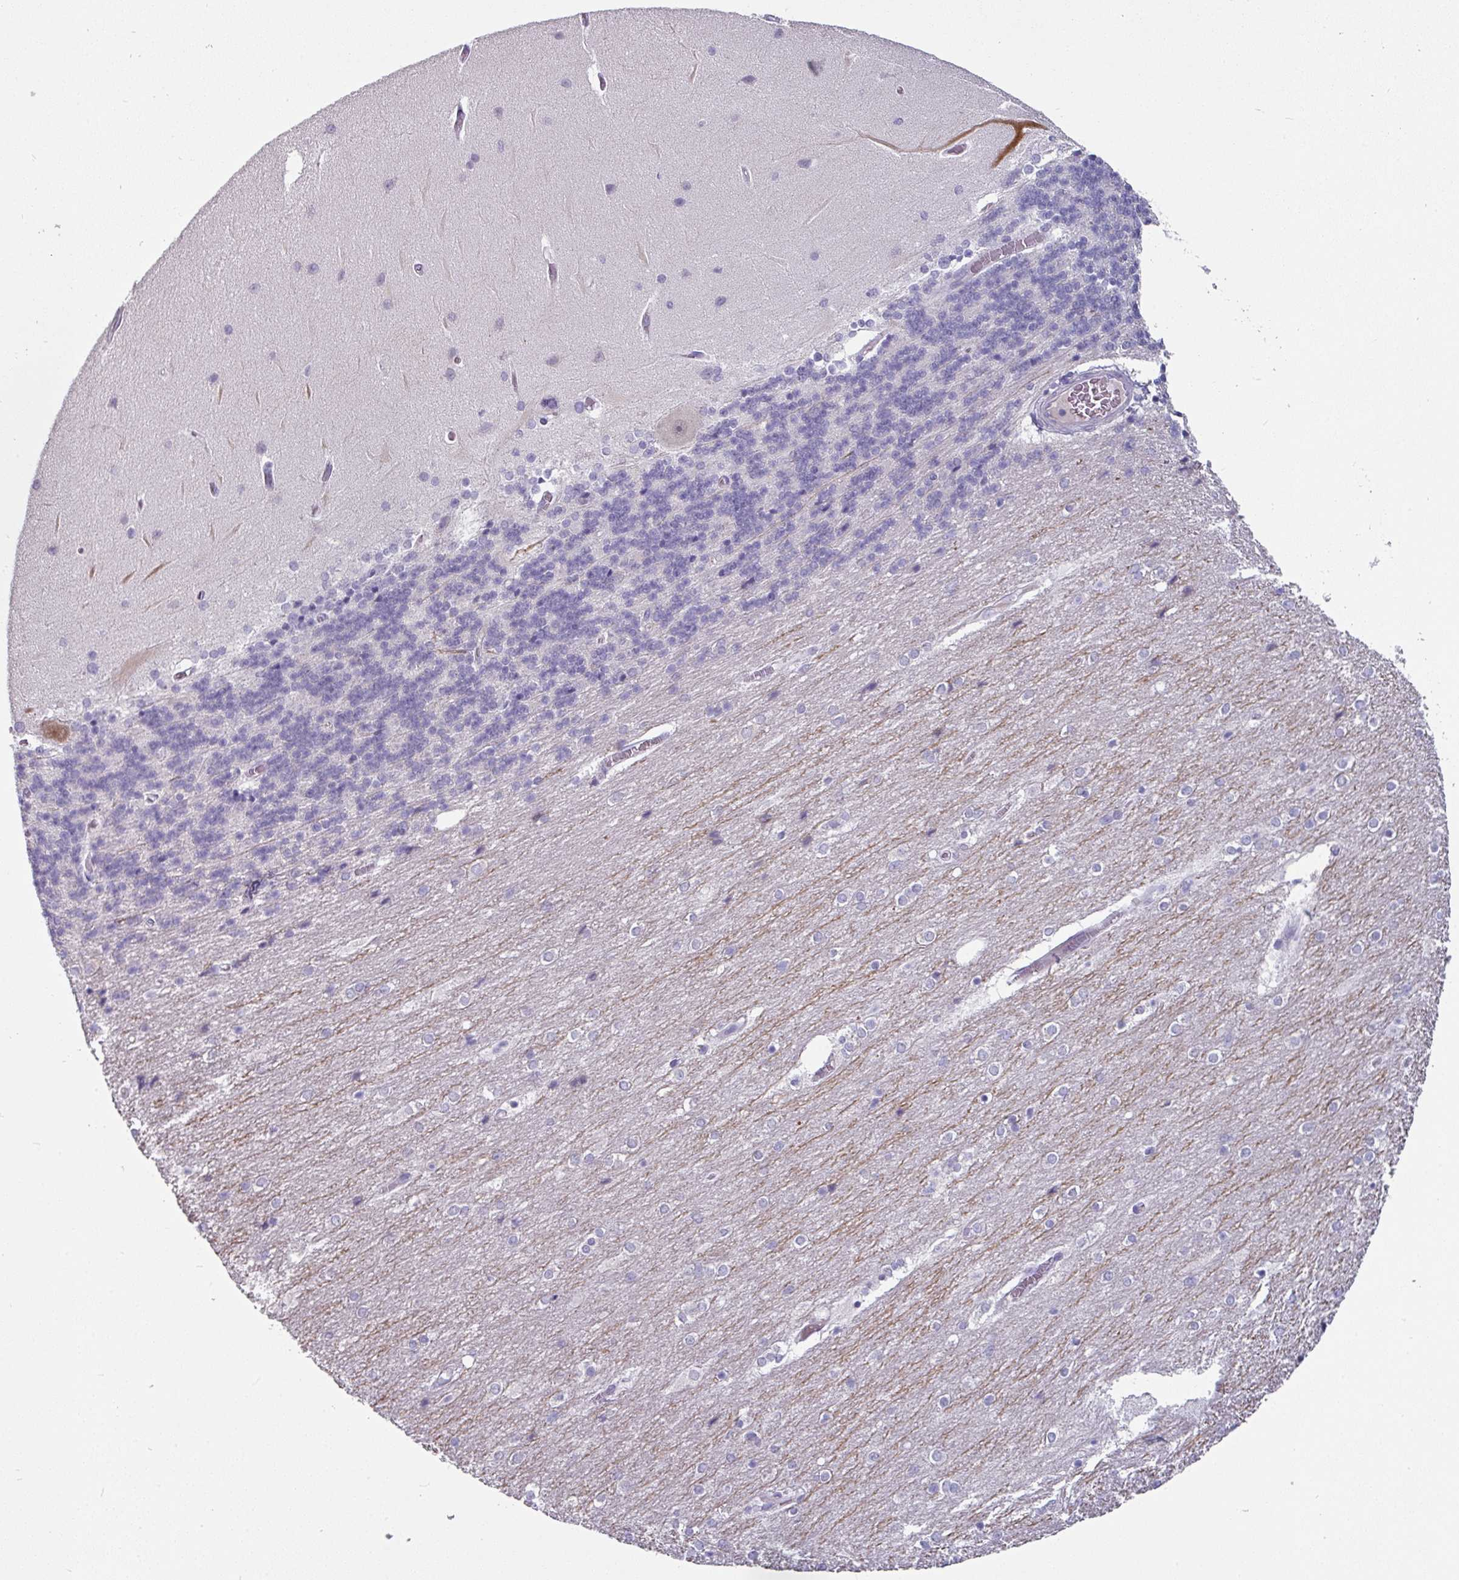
{"staining": {"intensity": "negative", "quantity": "none", "location": "none"}, "tissue": "cerebellum", "cell_type": "Cells in granular layer", "image_type": "normal", "snomed": [{"axis": "morphology", "description": "Normal tissue, NOS"}, {"axis": "topography", "description": "Cerebellum"}], "caption": "The immunohistochemistry micrograph has no significant staining in cells in granular layer of cerebellum.", "gene": "EYA3", "patient": {"sex": "female", "age": 54}}